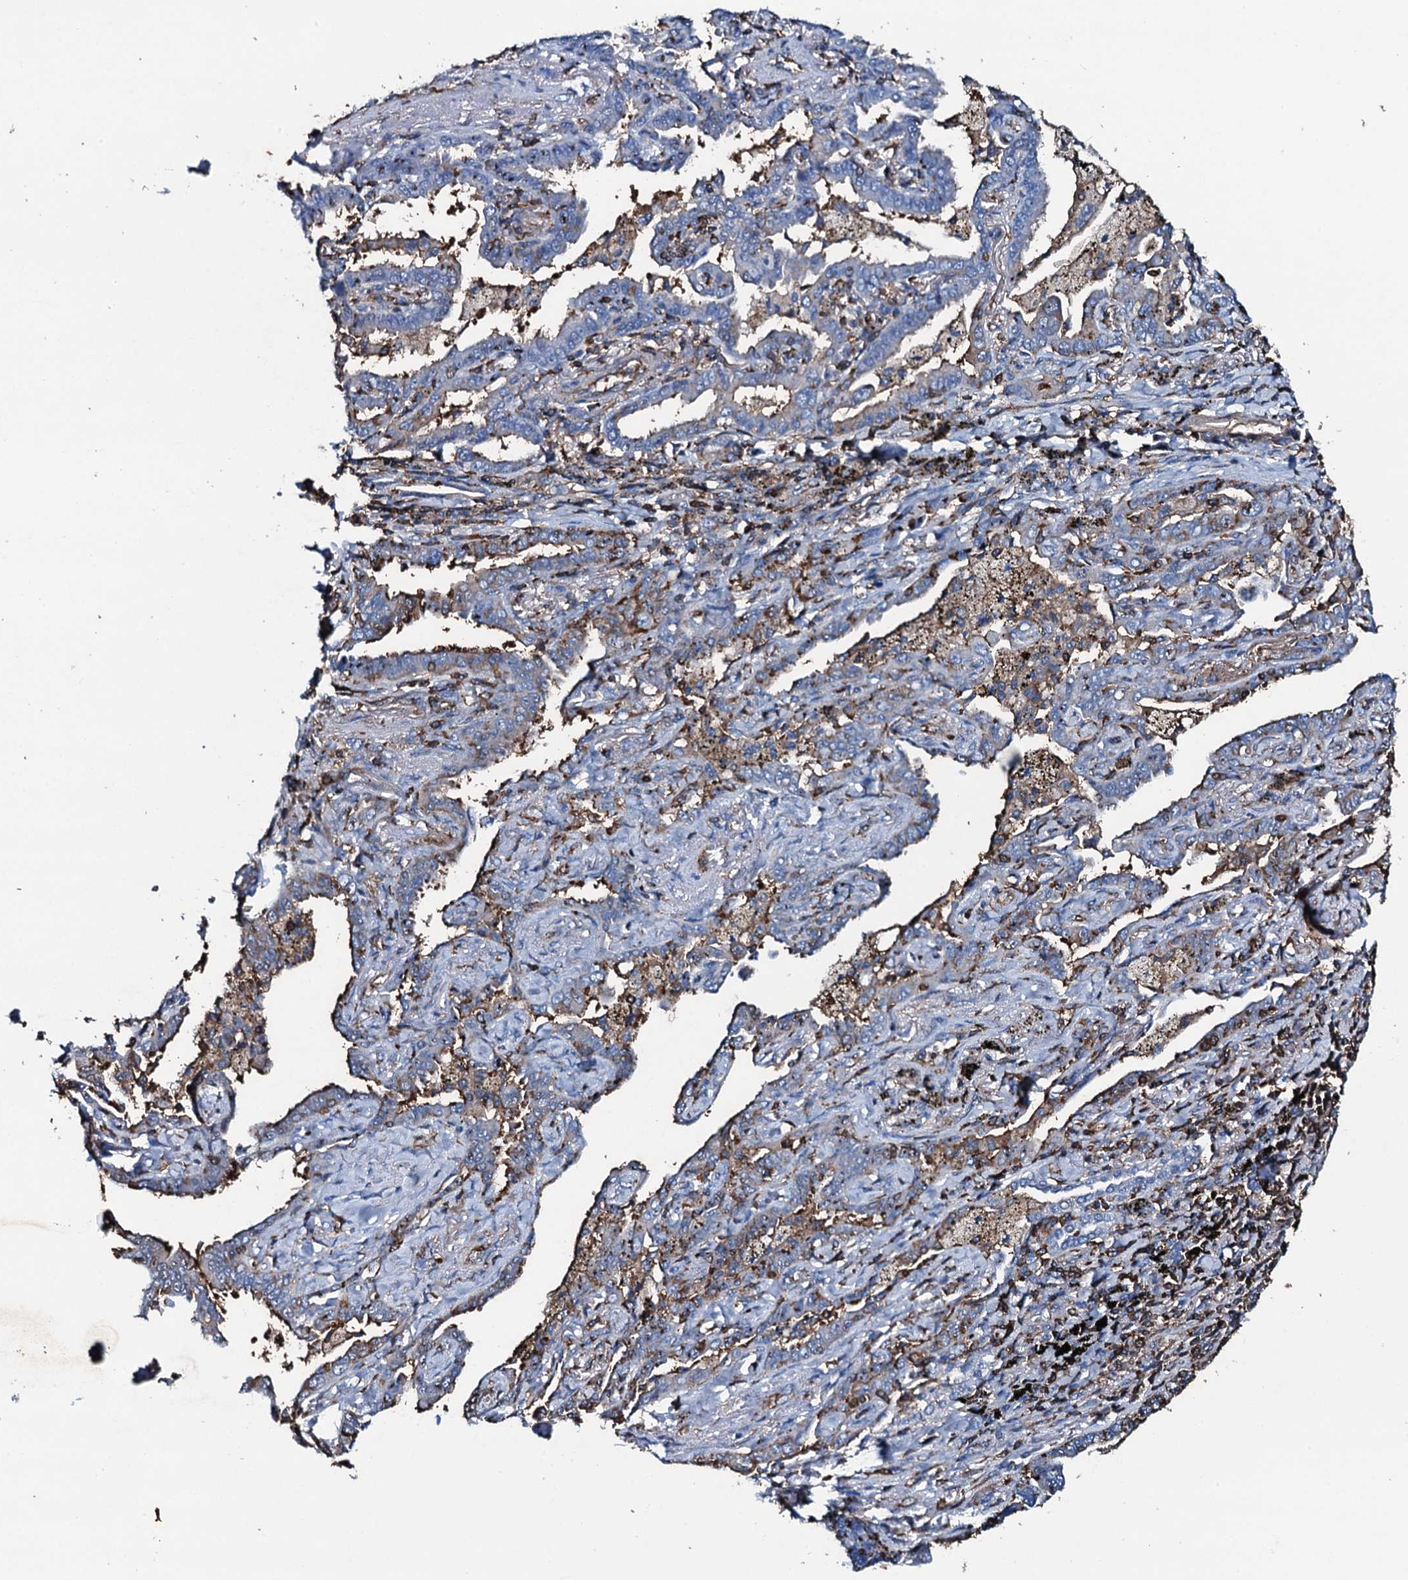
{"staining": {"intensity": "moderate", "quantity": "25%-75%", "location": "cytoplasmic/membranous,nuclear"}, "tissue": "lung cancer", "cell_type": "Tumor cells", "image_type": "cancer", "snomed": [{"axis": "morphology", "description": "Adenocarcinoma, NOS"}, {"axis": "topography", "description": "Lung"}], "caption": "A photomicrograph showing moderate cytoplasmic/membranous and nuclear positivity in approximately 25%-75% of tumor cells in lung adenocarcinoma, as visualized by brown immunohistochemical staining.", "gene": "MS4A4E", "patient": {"sex": "male", "age": 67}}